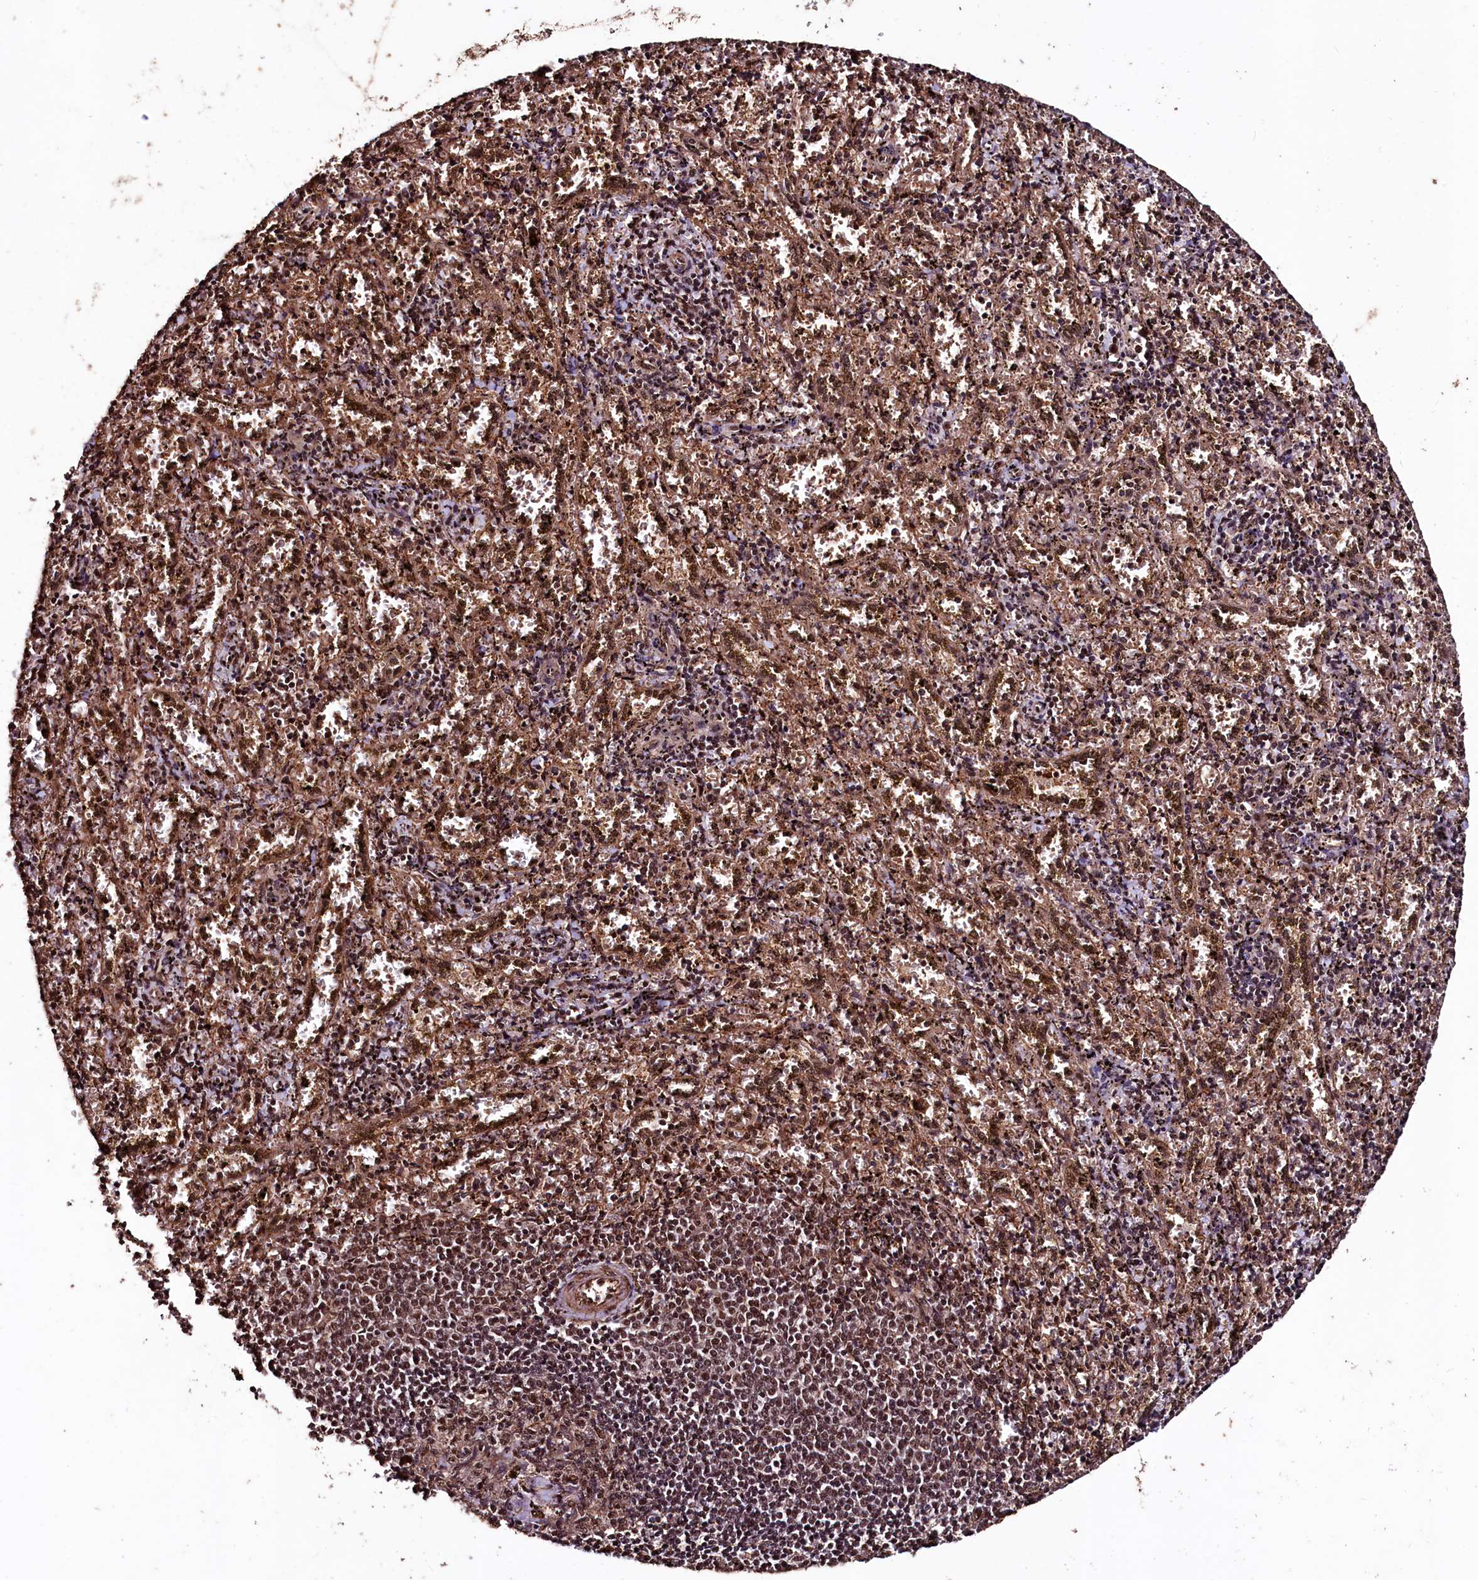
{"staining": {"intensity": "moderate", "quantity": "25%-75%", "location": "nuclear"}, "tissue": "spleen", "cell_type": "Cells in red pulp", "image_type": "normal", "snomed": [{"axis": "morphology", "description": "Normal tissue, NOS"}, {"axis": "topography", "description": "Spleen"}], "caption": "IHC image of benign spleen stained for a protein (brown), which reveals medium levels of moderate nuclear staining in approximately 25%-75% of cells in red pulp.", "gene": "SFSWAP", "patient": {"sex": "male", "age": 11}}